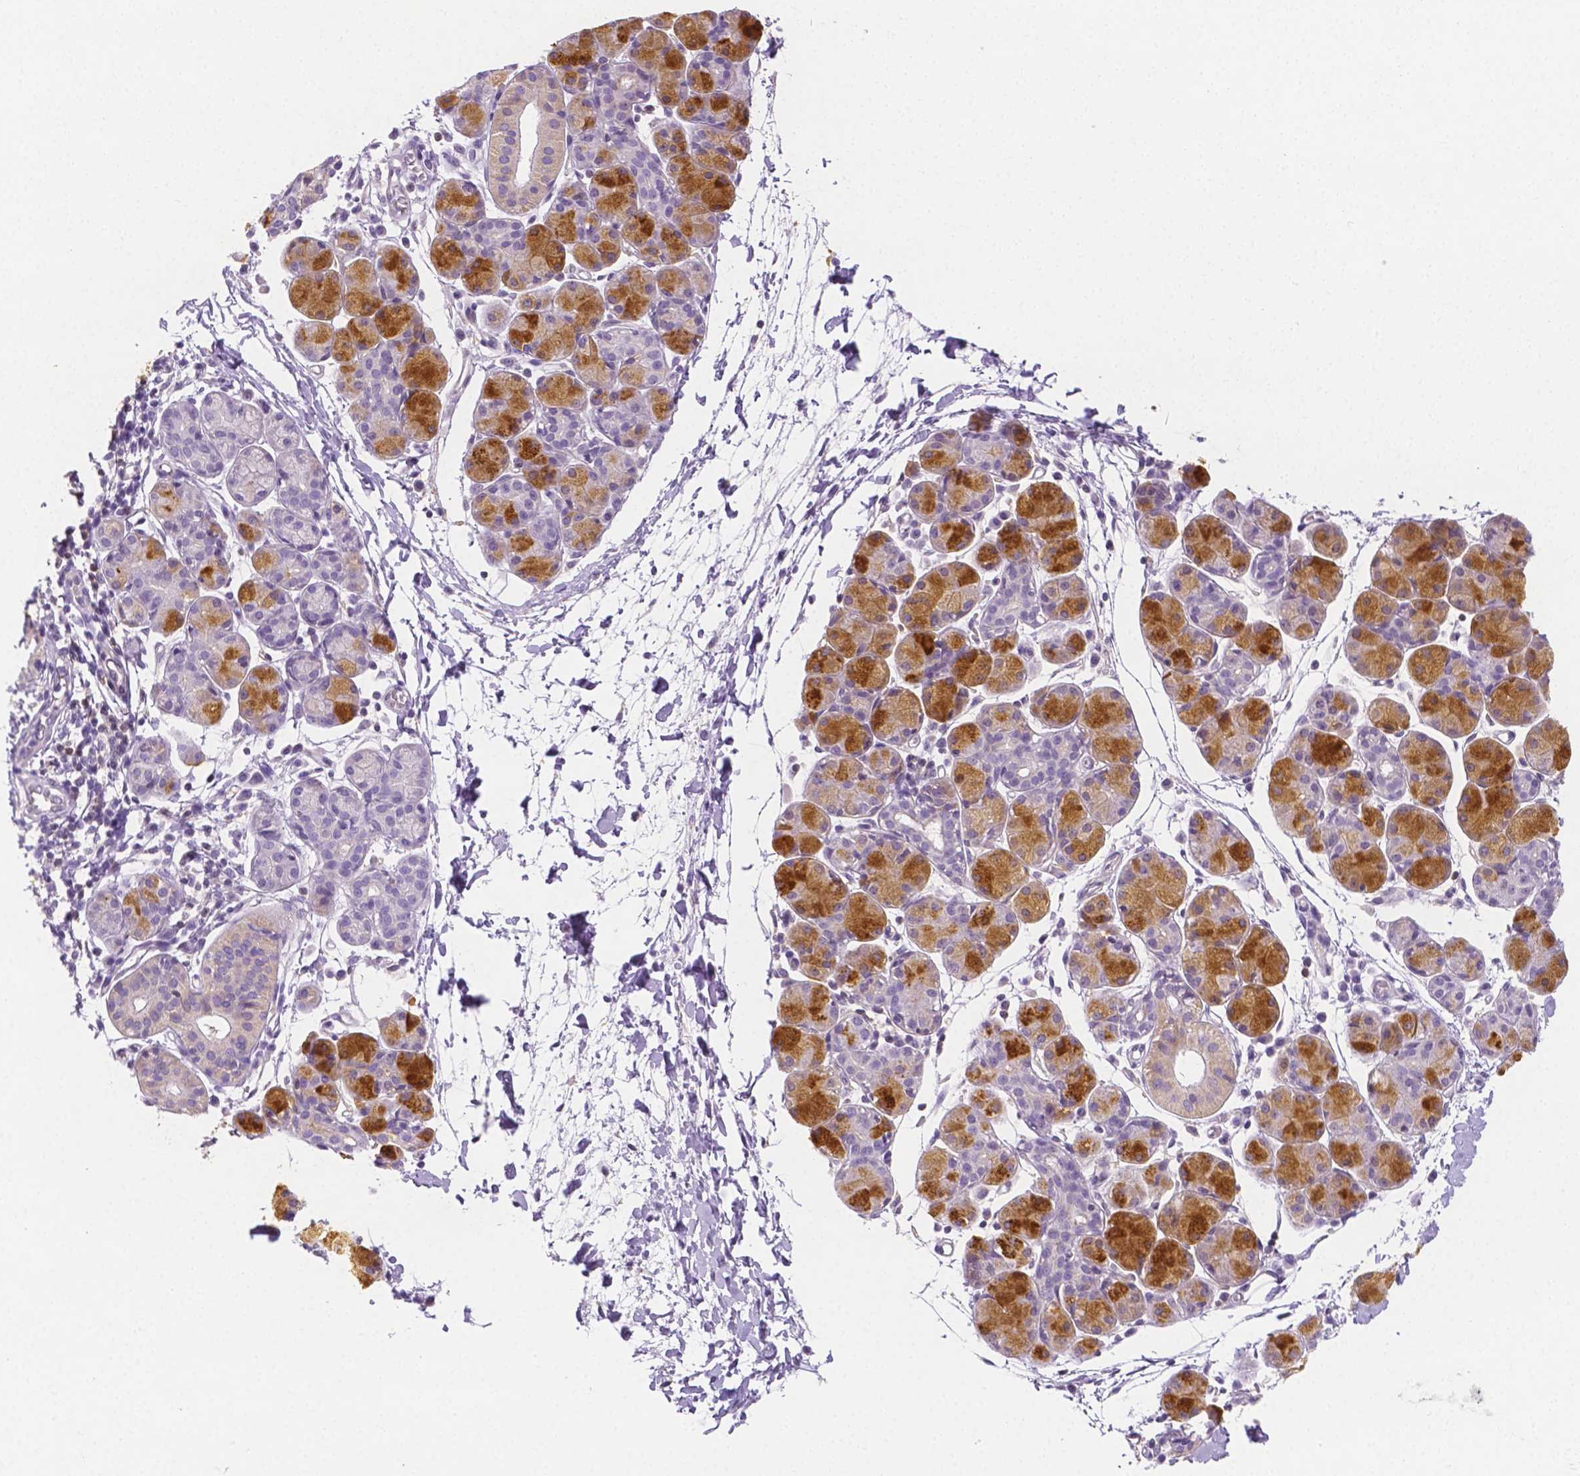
{"staining": {"intensity": "strong", "quantity": "25%-75%", "location": "cytoplasmic/membranous"}, "tissue": "salivary gland", "cell_type": "Glandular cells", "image_type": "normal", "snomed": [{"axis": "morphology", "description": "Normal tissue, NOS"}, {"axis": "morphology", "description": "Inflammation, NOS"}, {"axis": "topography", "description": "Lymph node"}, {"axis": "topography", "description": "Salivary gland"}], "caption": "Immunohistochemical staining of benign human salivary gland demonstrates strong cytoplasmic/membranous protein staining in about 25%-75% of glandular cells. The staining was performed using DAB, with brown indicating positive protein expression. Nuclei are stained blue with hematoxylin.", "gene": "SGTB", "patient": {"sex": "male", "age": 3}}